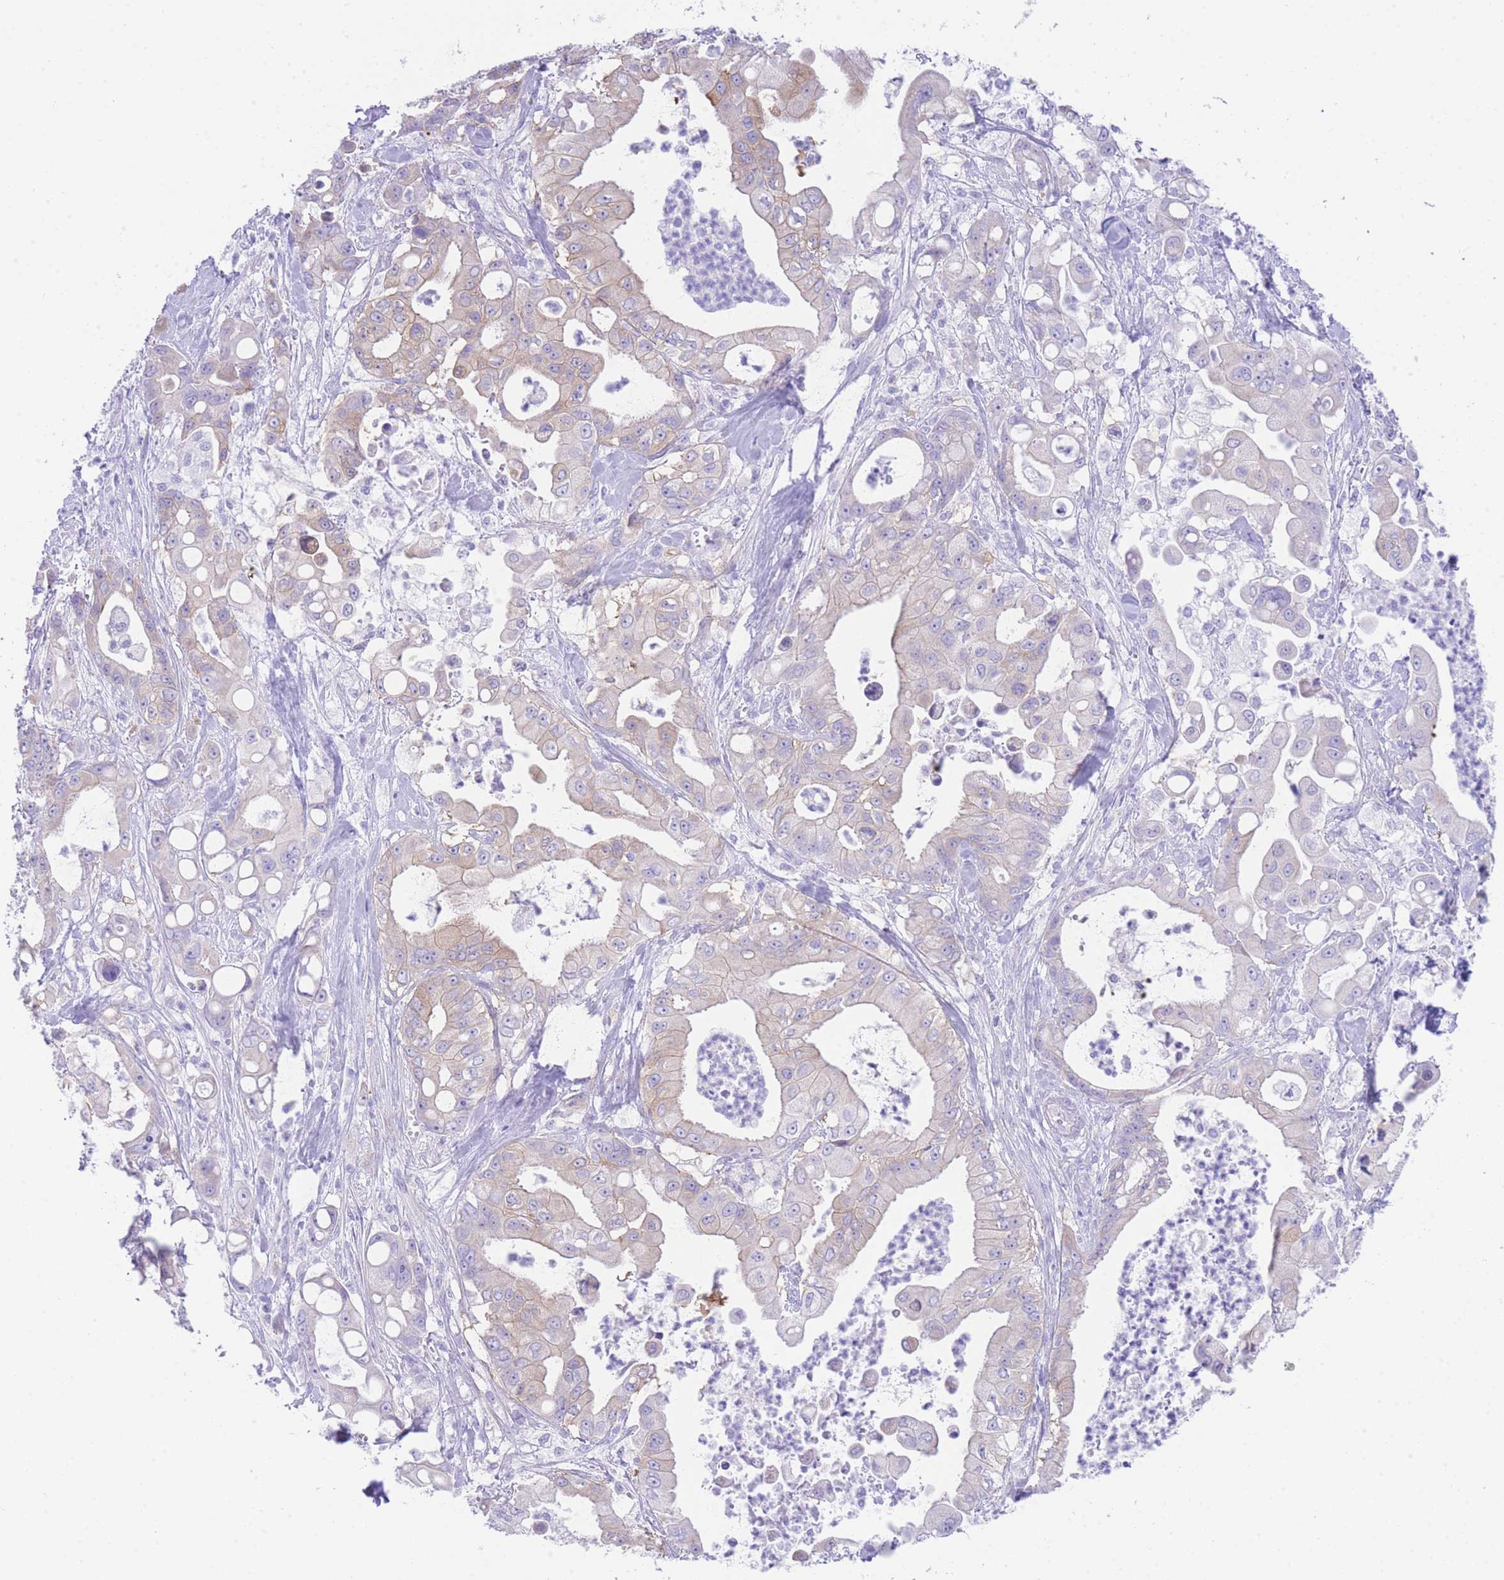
{"staining": {"intensity": "weak", "quantity": "<25%", "location": "cytoplasmic/membranous"}, "tissue": "pancreatic cancer", "cell_type": "Tumor cells", "image_type": "cancer", "snomed": [{"axis": "morphology", "description": "Adenocarcinoma, NOS"}, {"axis": "topography", "description": "Pancreas"}], "caption": "This histopathology image is of pancreatic cancer (adenocarcinoma) stained with immunohistochemistry to label a protein in brown with the nuclei are counter-stained blue. There is no expression in tumor cells.", "gene": "ACSM4", "patient": {"sex": "male", "age": 68}}